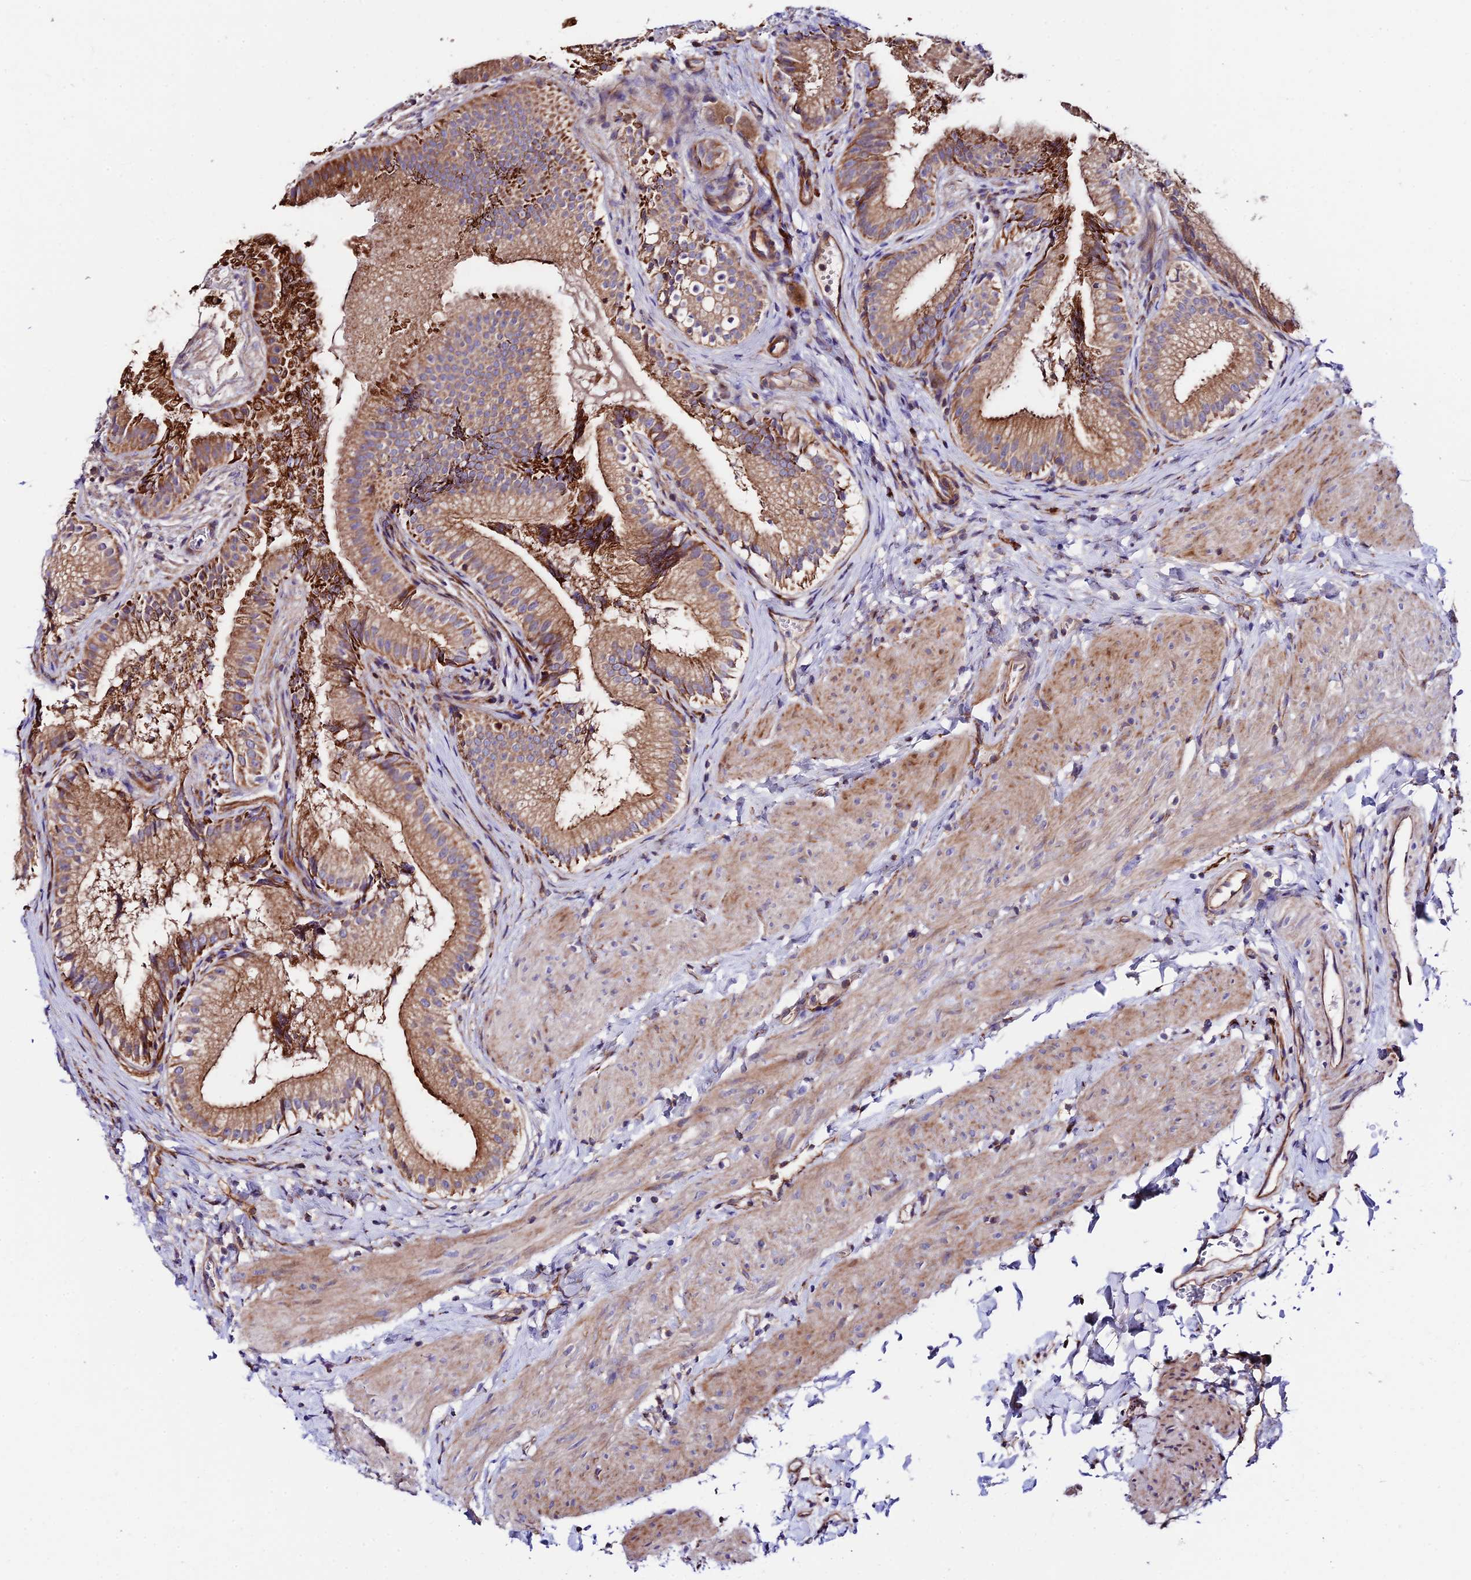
{"staining": {"intensity": "strong", "quantity": ">75%", "location": "cytoplasmic/membranous"}, "tissue": "gallbladder", "cell_type": "Glandular cells", "image_type": "normal", "snomed": [{"axis": "morphology", "description": "Normal tissue, NOS"}, {"axis": "topography", "description": "Gallbladder"}], "caption": "A high amount of strong cytoplasmic/membranous staining is identified in approximately >75% of glandular cells in normal gallbladder.", "gene": "VPS13C", "patient": {"sex": "female", "age": 30}}